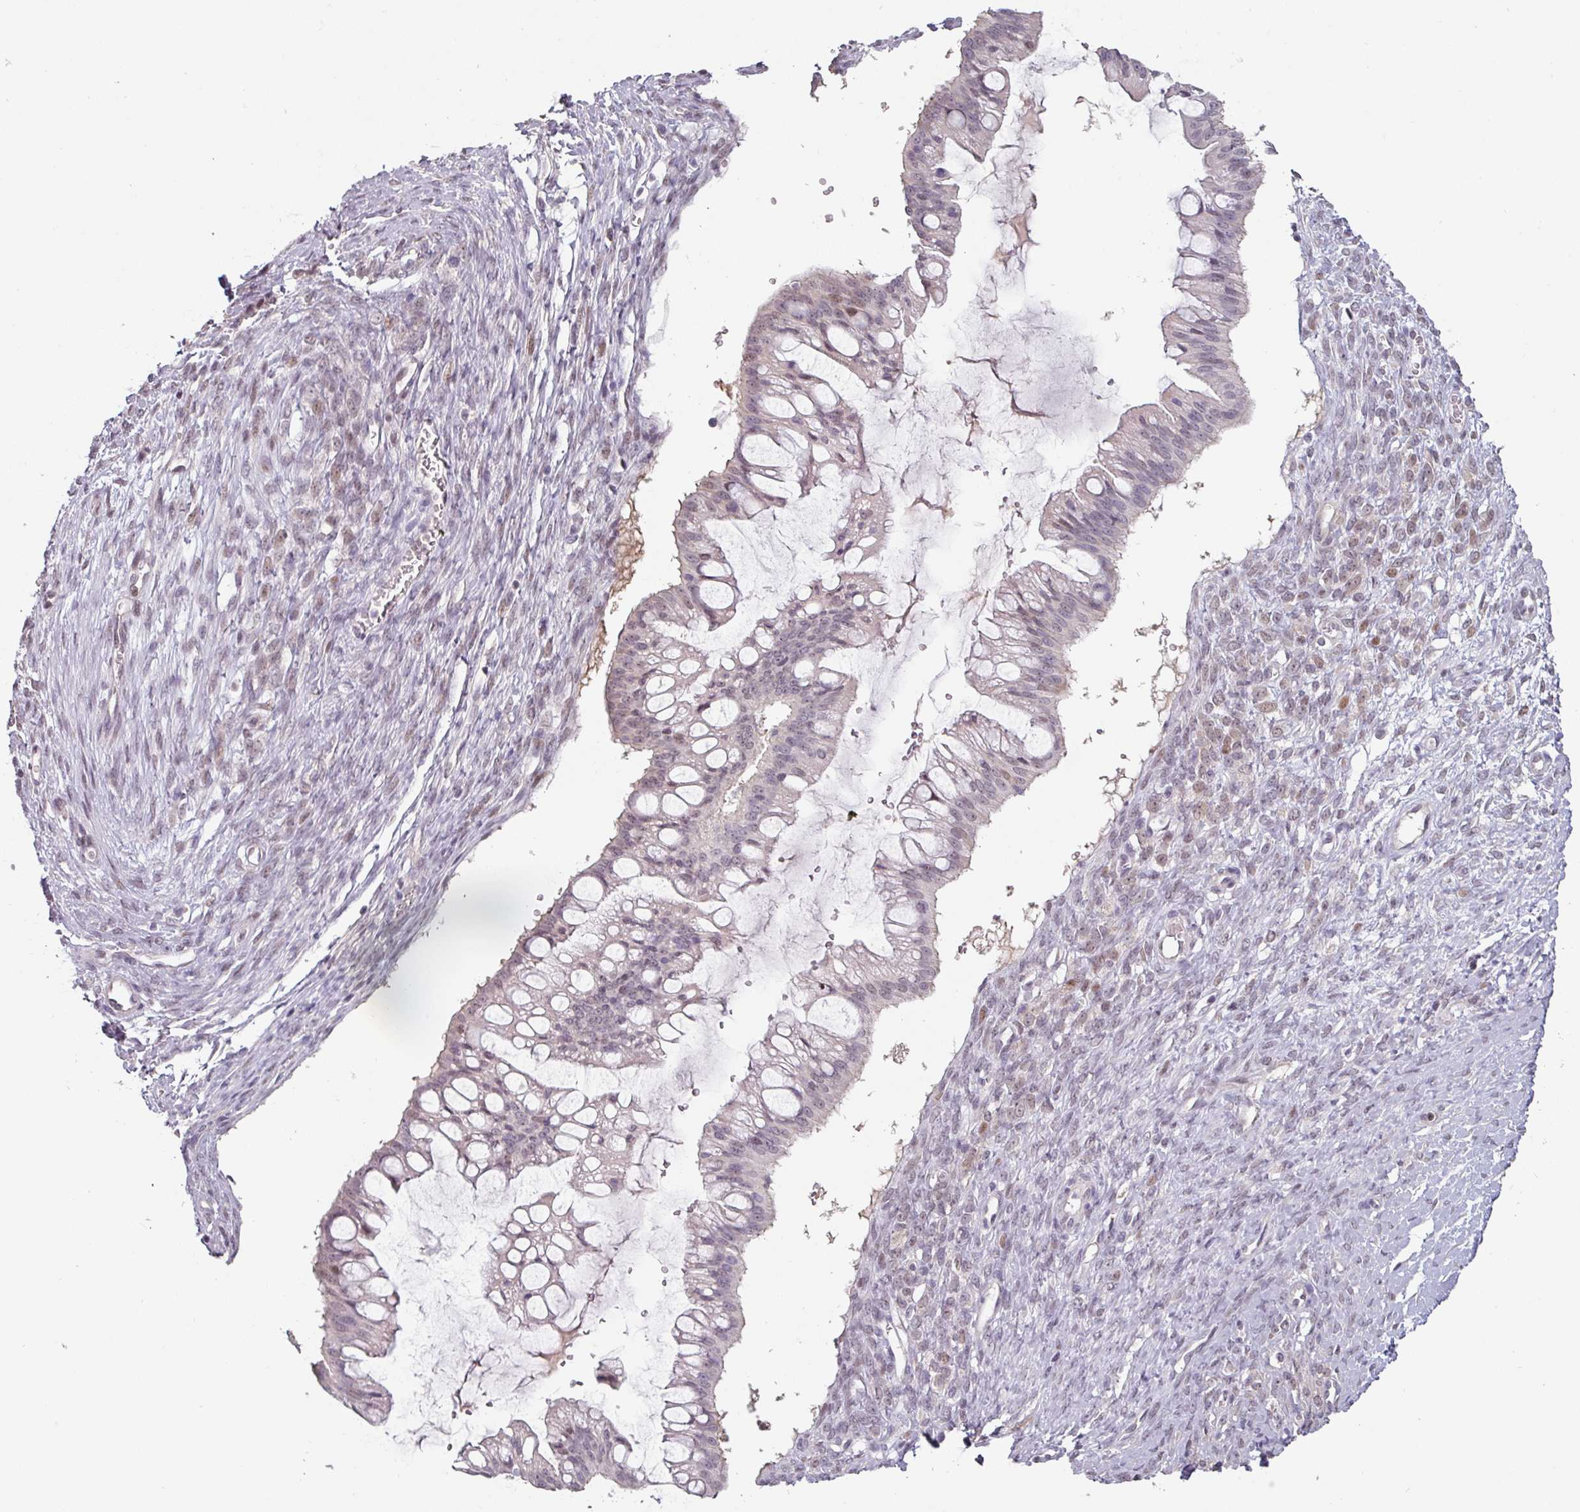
{"staining": {"intensity": "negative", "quantity": "none", "location": "none"}, "tissue": "ovarian cancer", "cell_type": "Tumor cells", "image_type": "cancer", "snomed": [{"axis": "morphology", "description": "Cystadenocarcinoma, mucinous, NOS"}, {"axis": "topography", "description": "Ovary"}], "caption": "The photomicrograph displays no staining of tumor cells in ovarian cancer.", "gene": "ZBTB6", "patient": {"sex": "female", "age": 73}}